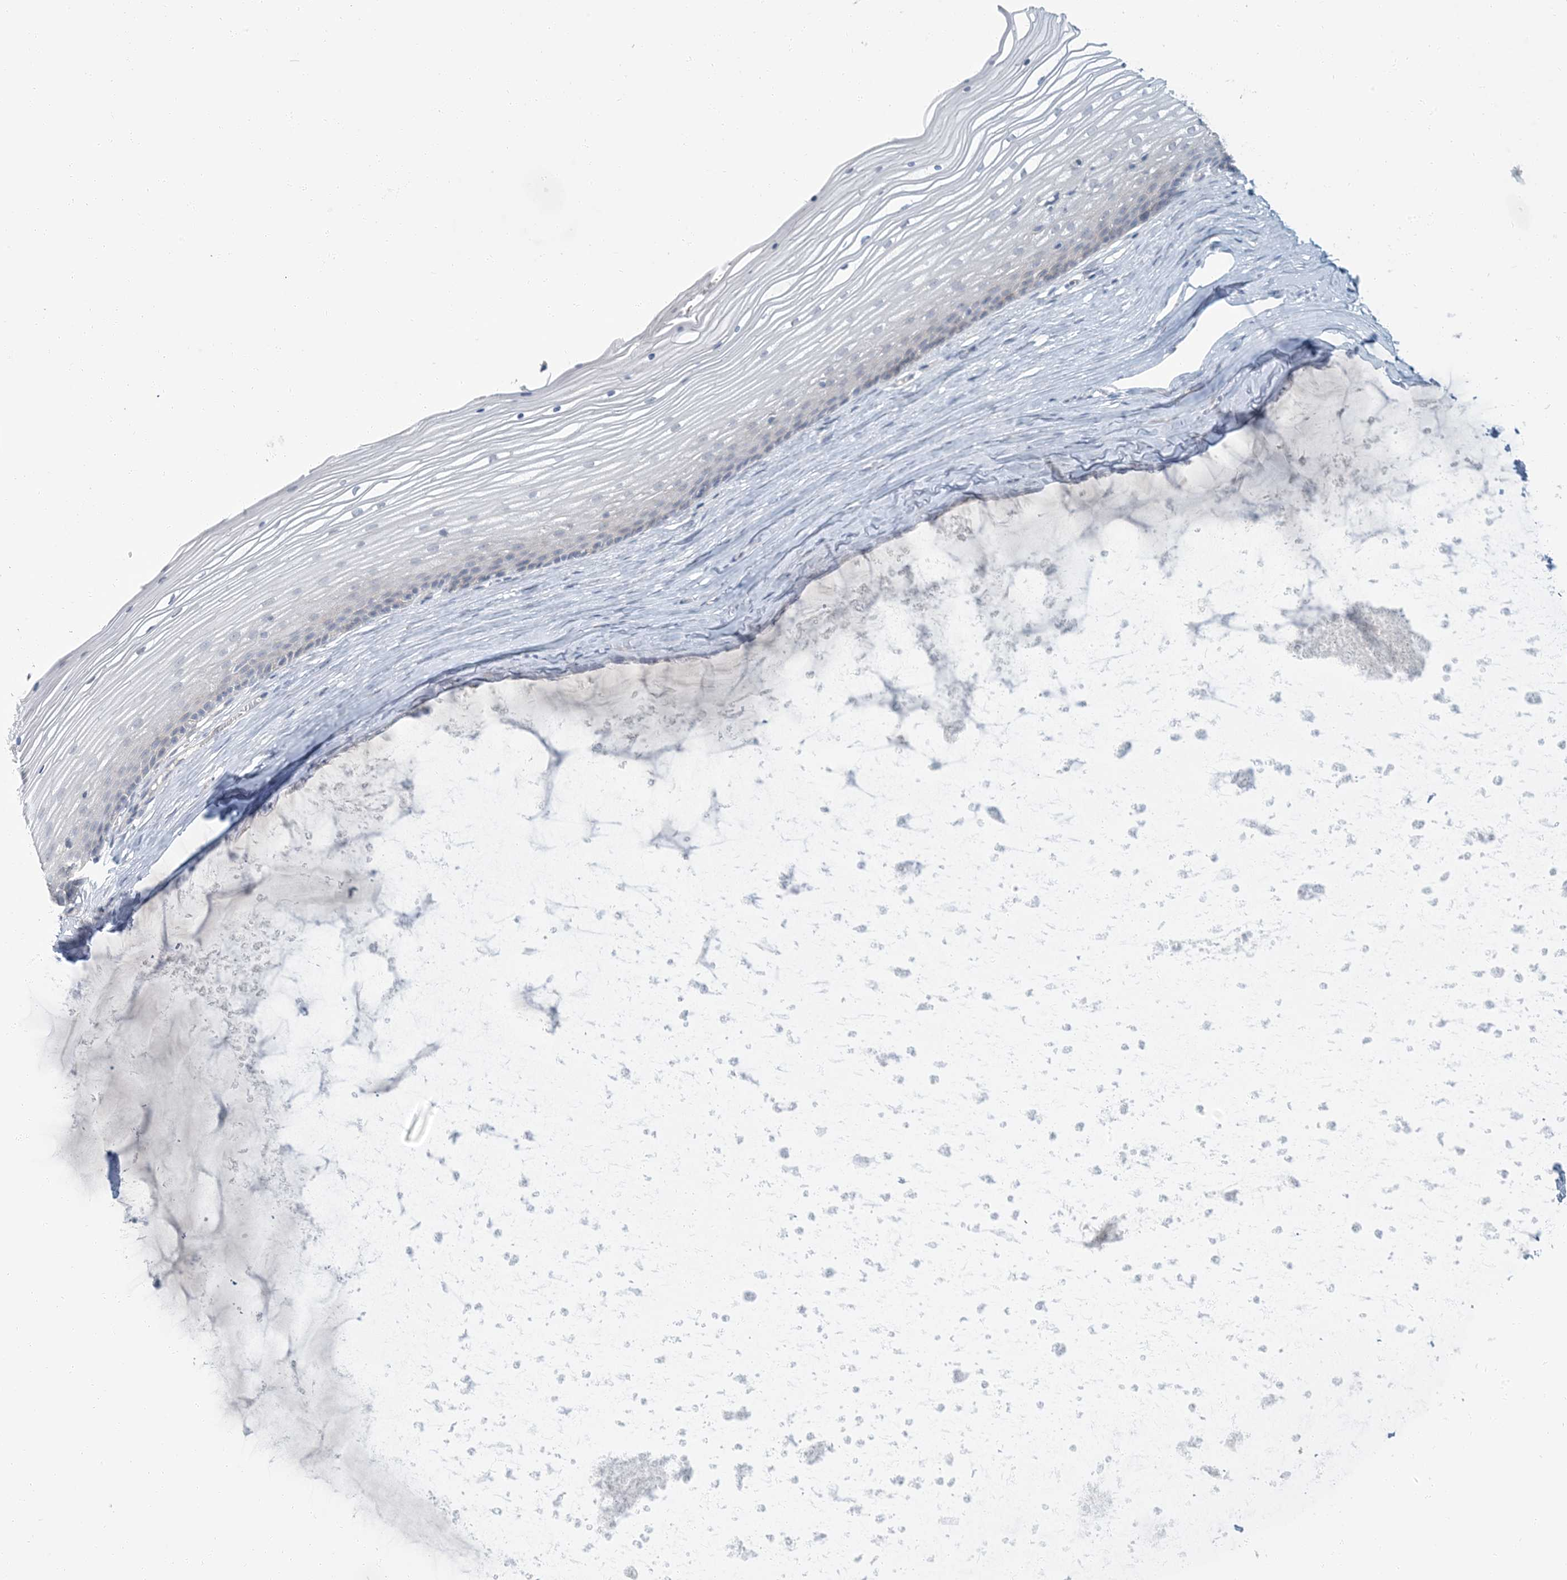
{"staining": {"intensity": "weak", "quantity": "<25%", "location": "cytoplasmic/membranous"}, "tissue": "vagina", "cell_type": "Squamous epithelial cells", "image_type": "normal", "snomed": [{"axis": "morphology", "description": "Normal tissue, NOS"}, {"axis": "topography", "description": "Vagina"}, {"axis": "topography", "description": "Cervix"}], "caption": "Protein analysis of unremarkable vagina displays no significant staining in squamous epithelial cells.", "gene": "EPHA4", "patient": {"sex": "female", "age": 40}}